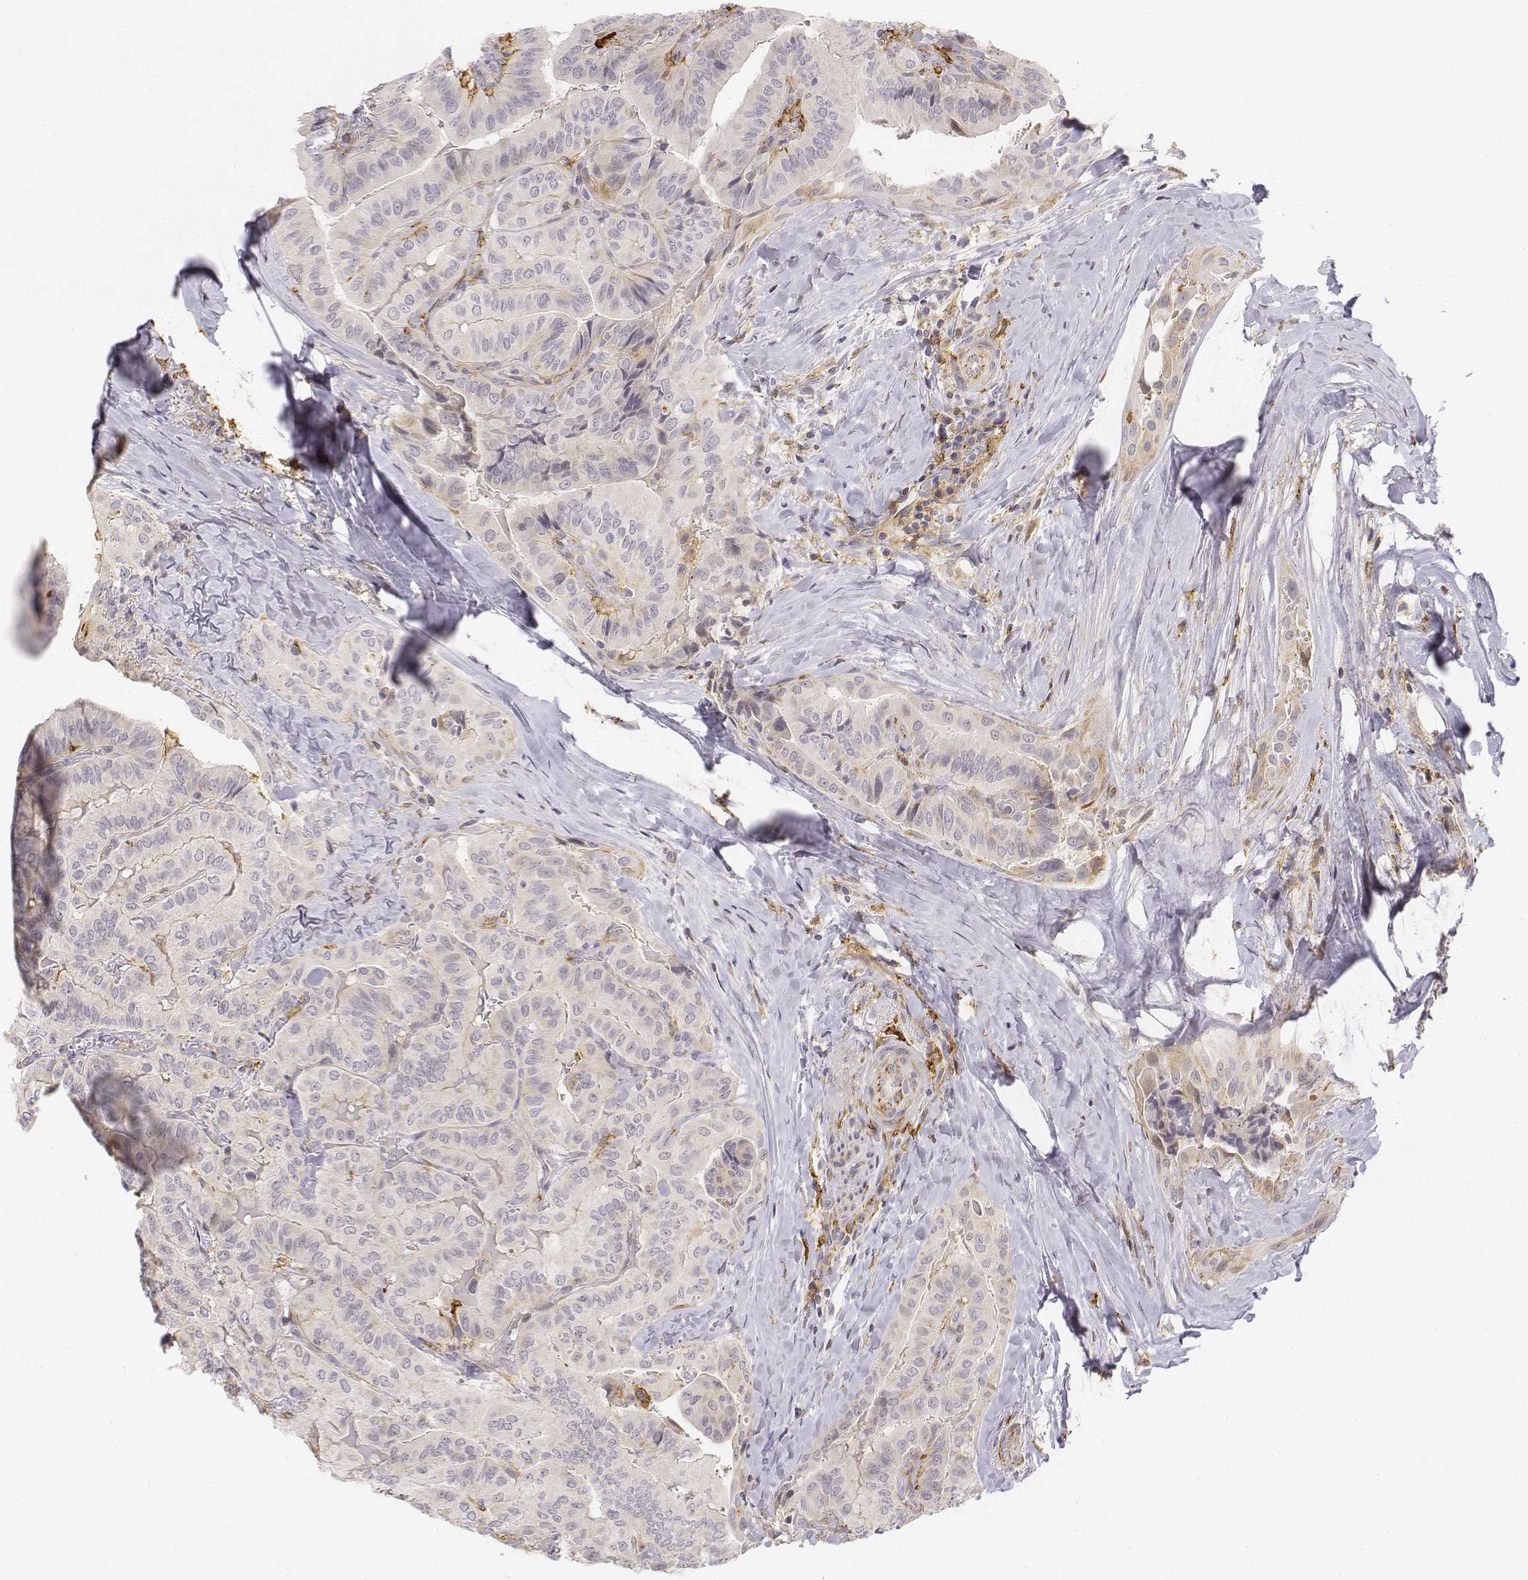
{"staining": {"intensity": "negative", "quantity": "none", "location": "none"}, "tissue": "thyroid cancer", "cell_type": "Tumor cells", "image_type": "cancer", "snomed": [{"axis": "morphology", "description": "Papillary adenocarcinoma, NOS"}, {"axis": "topography", "description": "Thyroid gland"}], "caption": "An immunohistochemistry (IHC) photomicrograph of thyroid cancer is shown. There is no staining in tumor cells of thyroid cancer.", "gene": "CD14", "patient": {"sex": "female", "age": 68}}